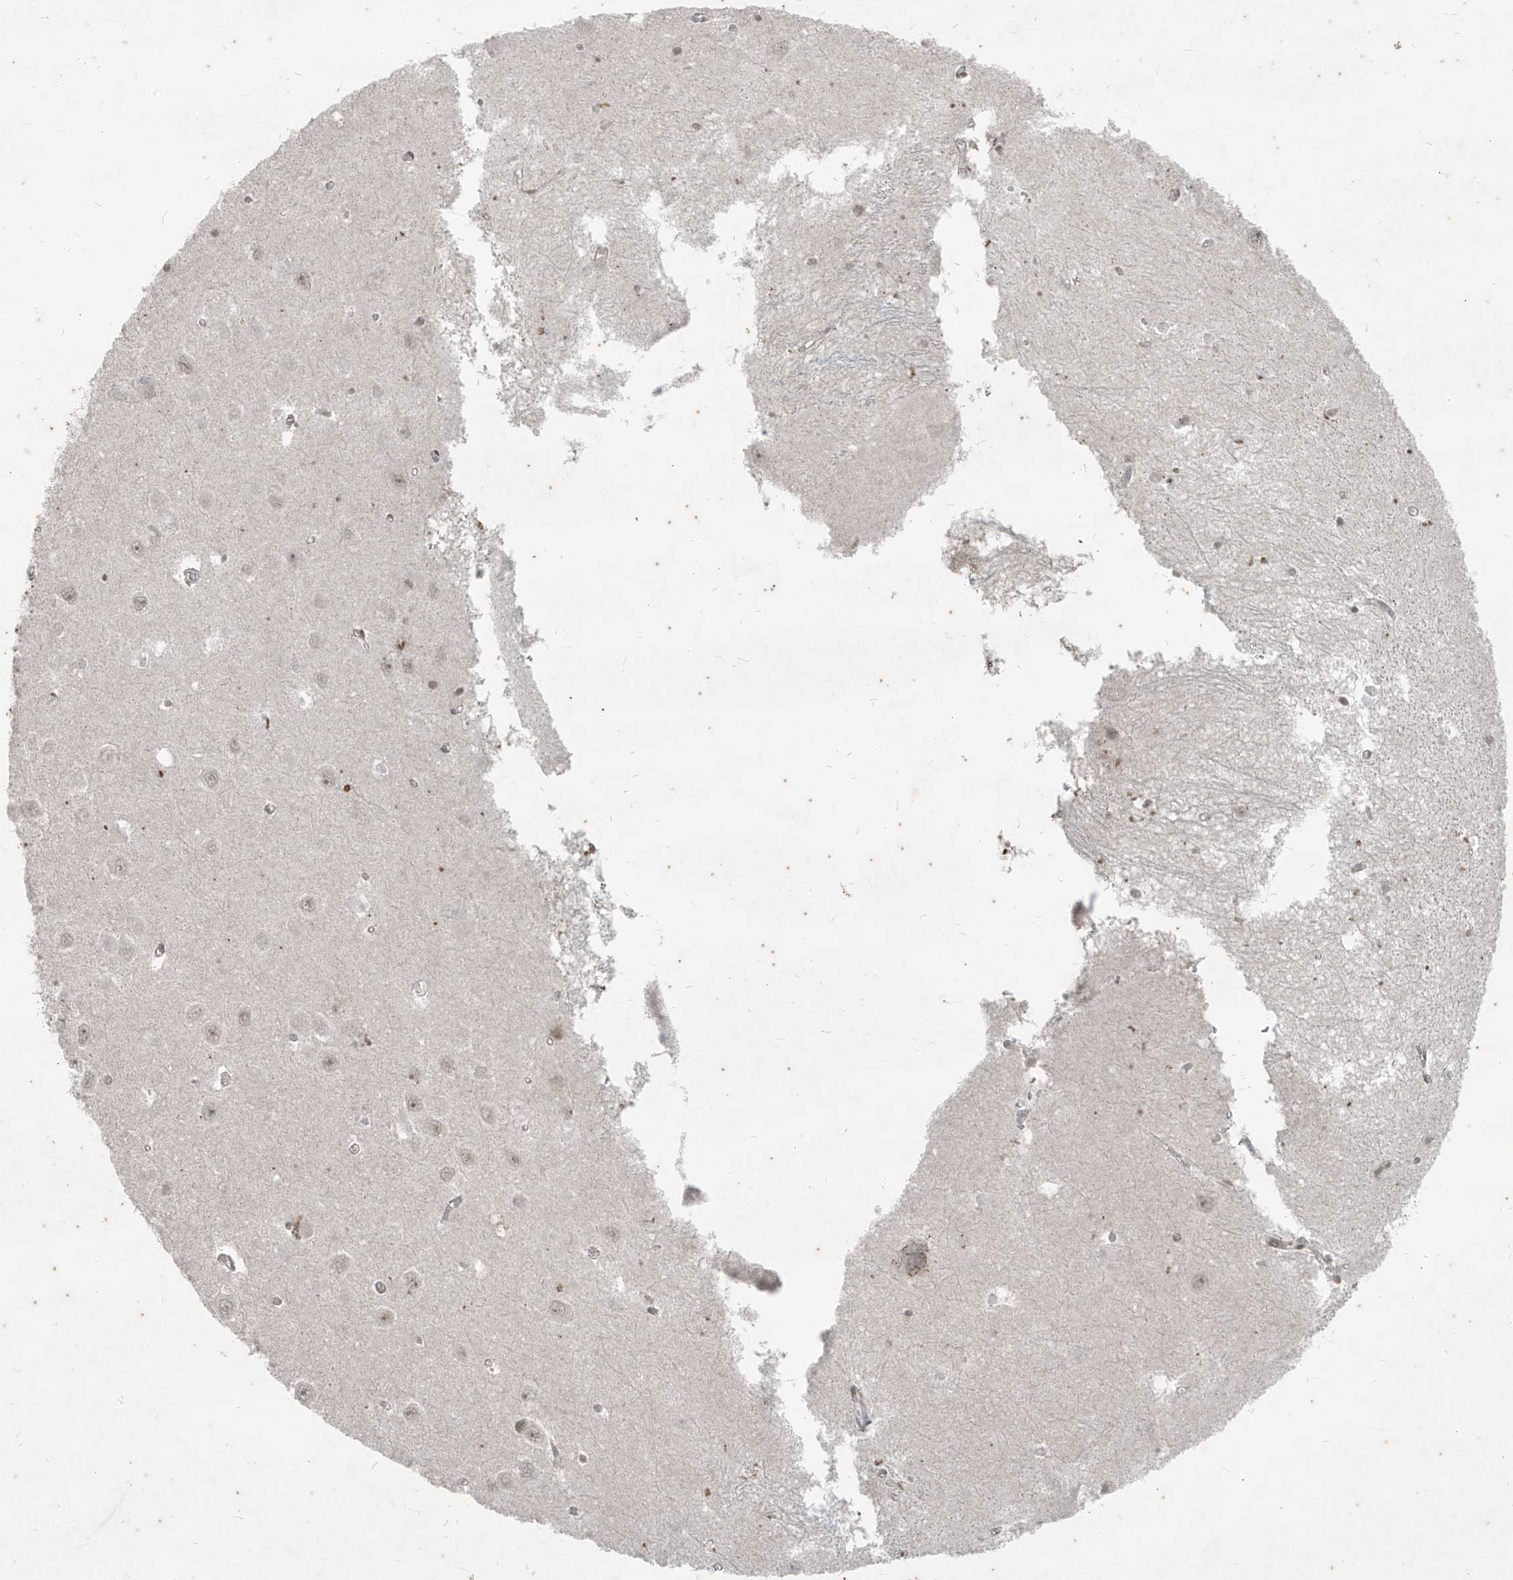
{"staining": {"intensity": "moderate", "quantity": "<25%", "location": "nuclear"}, "tissue": "hippocampus", "cell_type": "Glial cells", "image_type": "normal", "snomed": [{"axis": "morphology", "description": "Normal tissue, NOS"}, {"axis": "topography", "description": "Hippocampus"}], "caption": "Protein staining shows moderate nuclear staining in approximately <25% of glial cells in benign hippocampus. The staining was performed using DAB to visualize the protein expression in brown, while the nuclei were stained in blue with hematoxylin (Magnification: 20x).", "gene": "ZNF354B", "patient": {"sex": "male", "age": 70}}